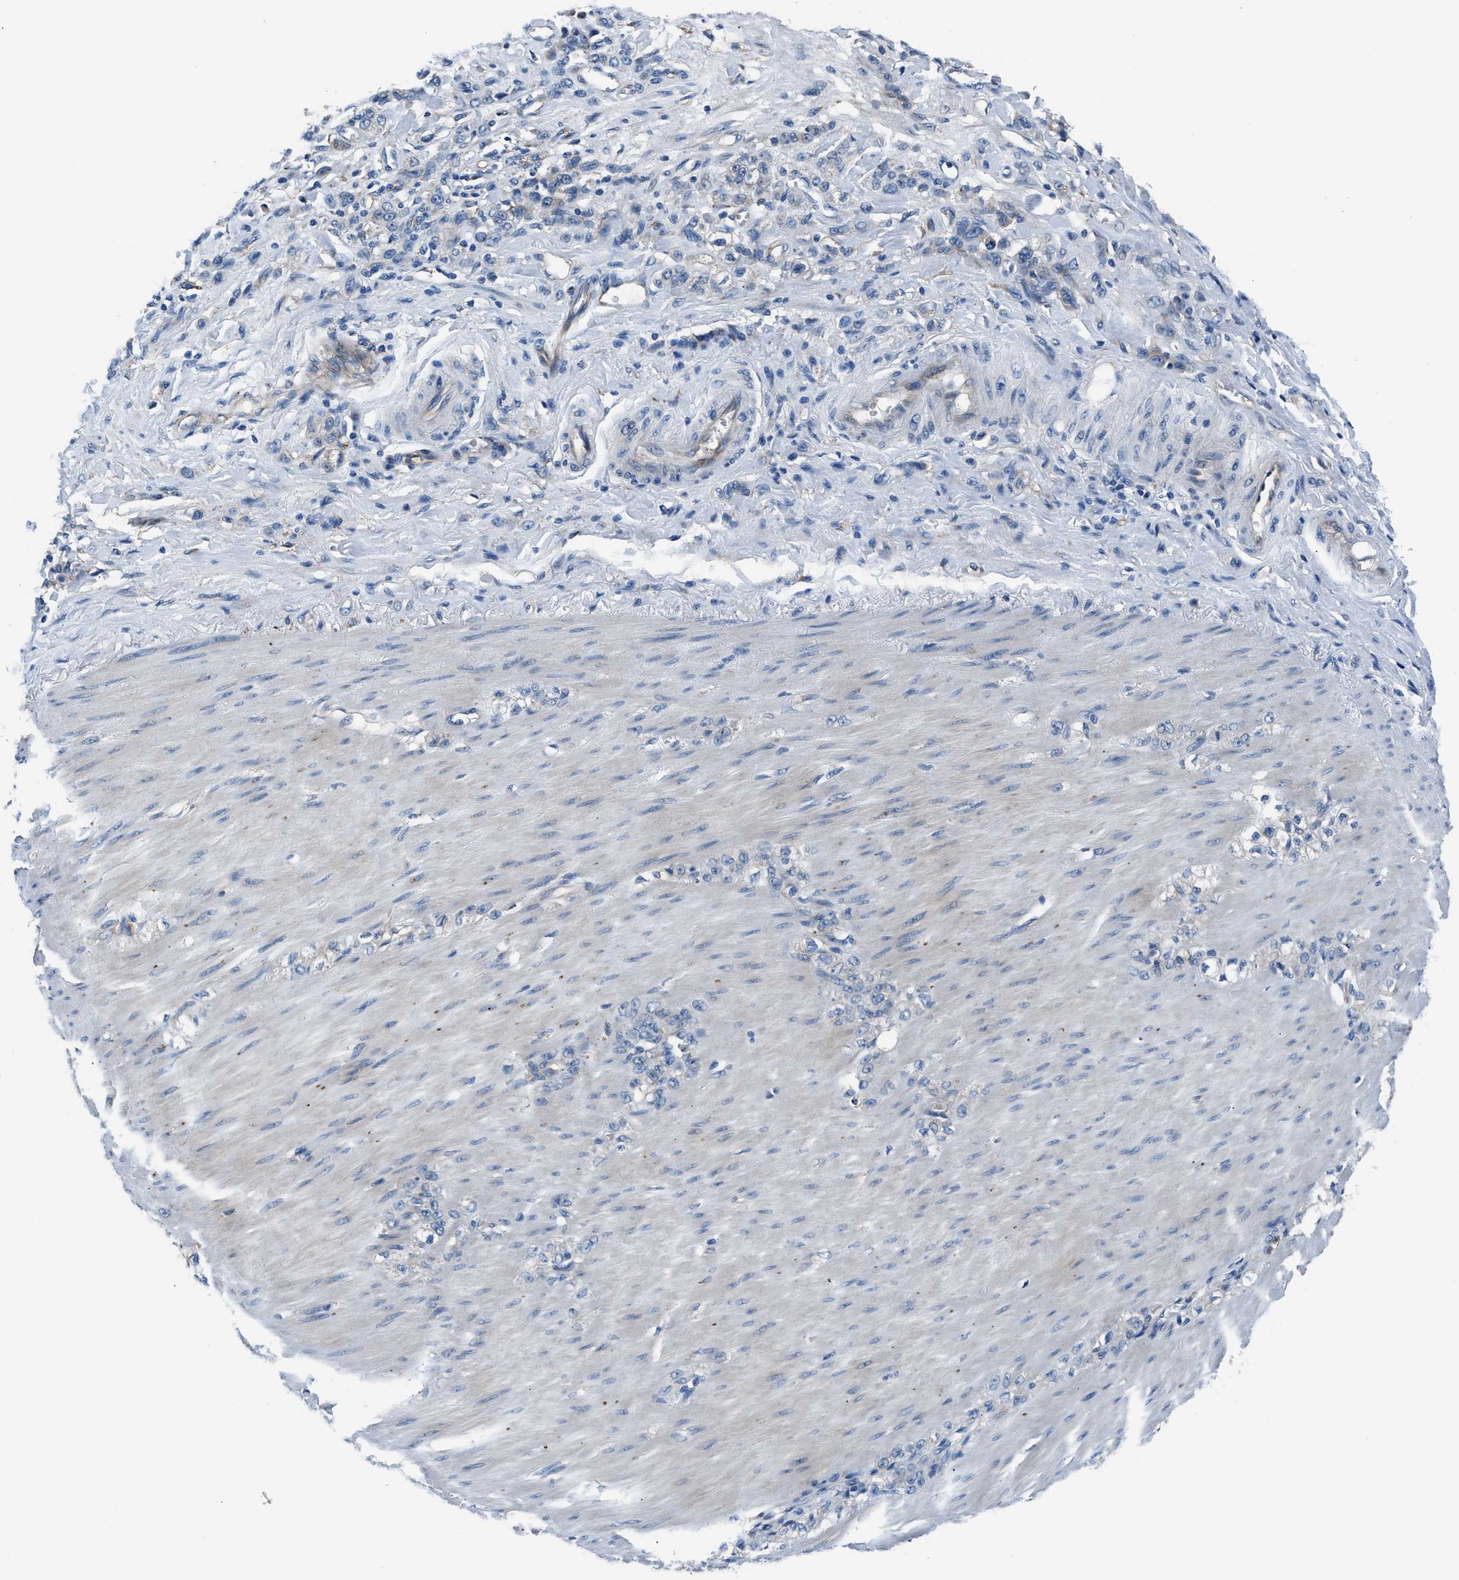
{"staining": {"intensity": "negative", "quantity": "none", "location": "none"}, "tissue": "stomach cancer", "cell_type": "Tumor cells", "image_type": "cancer", "snomed": [{"axis": "morphology", "description": "Normal tissue, NOS"}, {"axis": "morphology", "description": "Adenocarcinoma, NOS"}, {"axis": "topography", "description": "Stomach"}], "caption": "This image is of stomach adenocarcinoma stained with immunohistochemistry to label a protein in brown with the nuclei are counter-stained blue. There is no staining in tumor cells. (Brightfield microscopy of DAB immunohistochemistry at high magnification).", "gene": "PRTFDC1", "patient": {"sex": "male", "age": 82}}